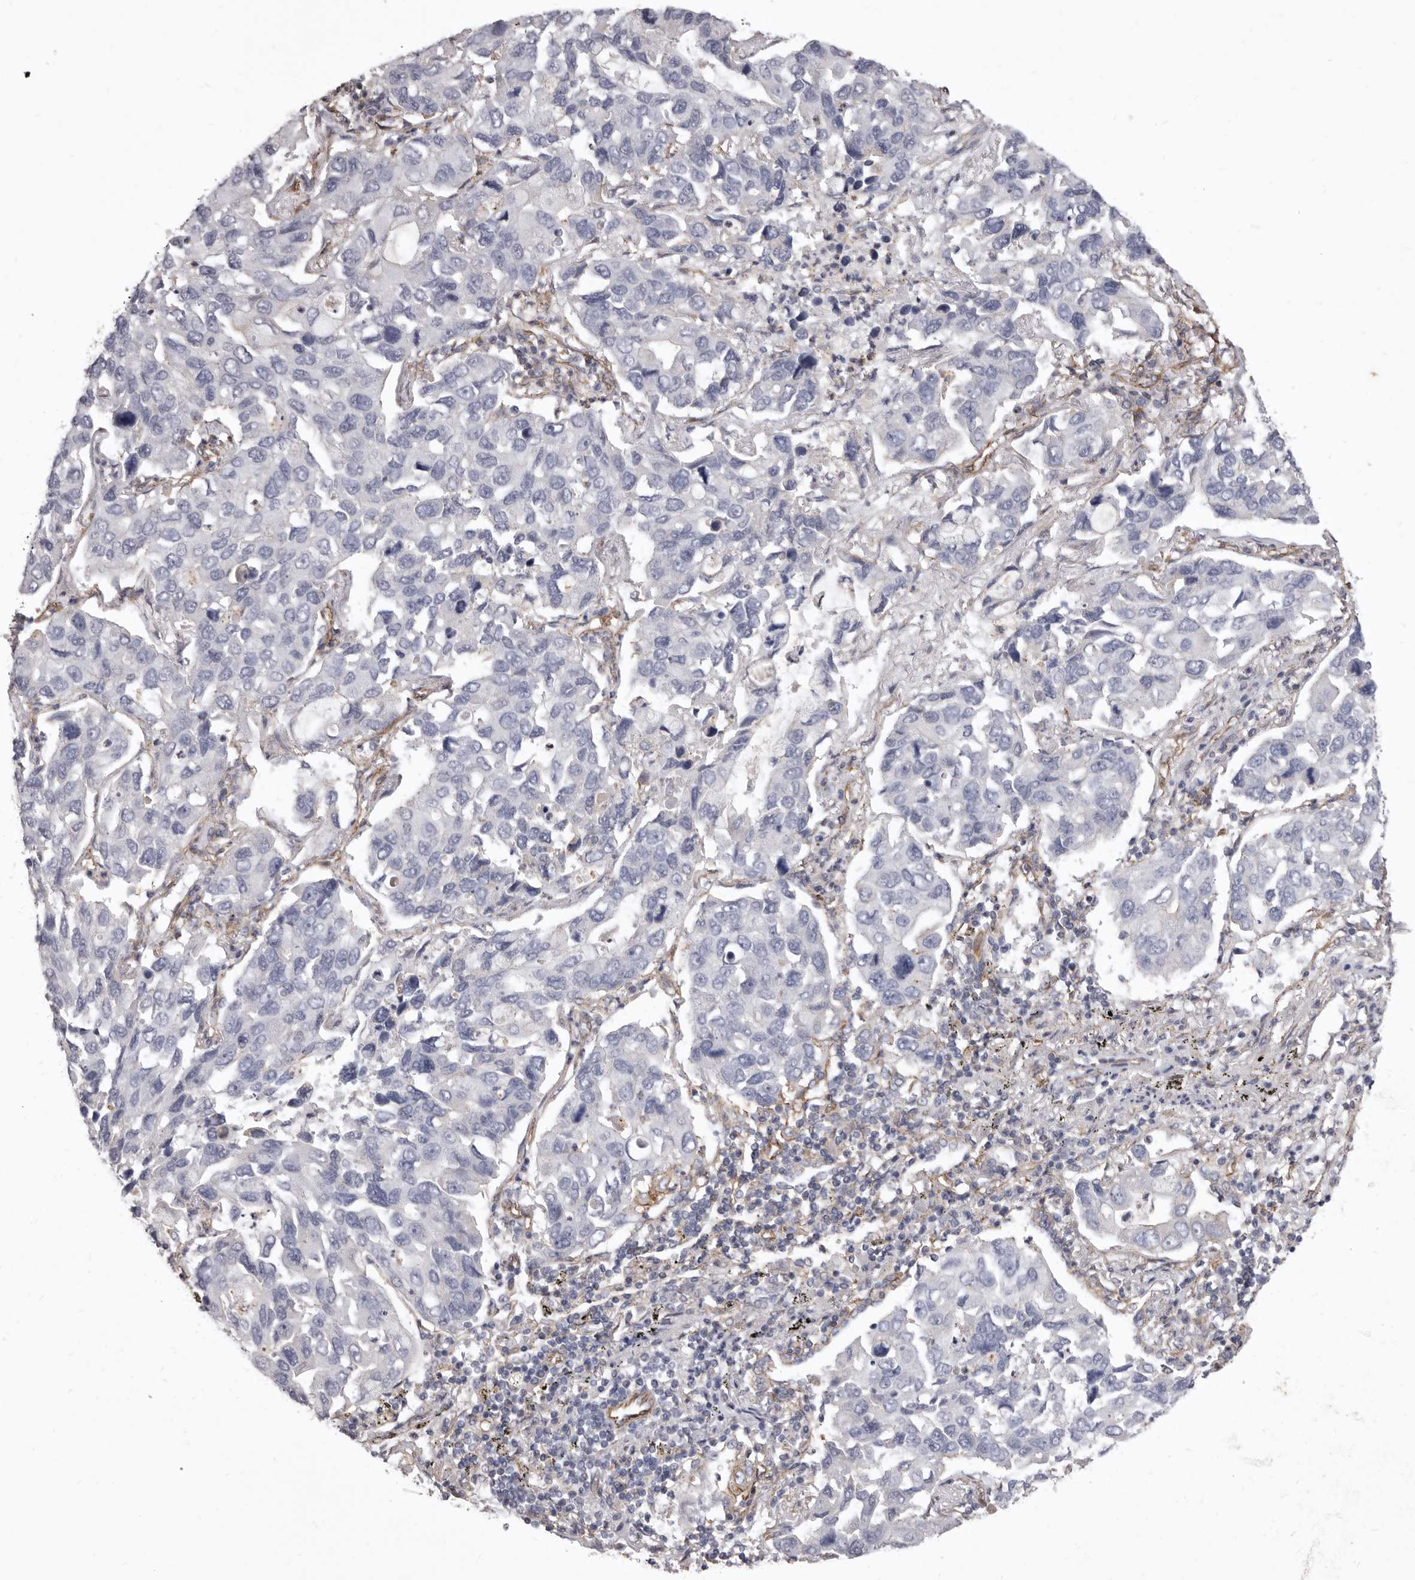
{"staining": {"intensity": "negative", "quantity": "none", "location": "none"}, "tissue": "lung cancer", "cell_type": "Tumor cells", "image_type": "cancer", "snomed": [{"axis": "morphology", "description": "Adenocarcinoma, NOS"}, {"axis": "topography", "description": "Lung"}], "caption": "High power microscopy histopathology image of an immunohistochemistry histopathology image of lung adenocarcinoma, revealing no significant expression in tumor cells.", "gene": "P2RX6", "patient": {"sex": "male", "age": 64}}